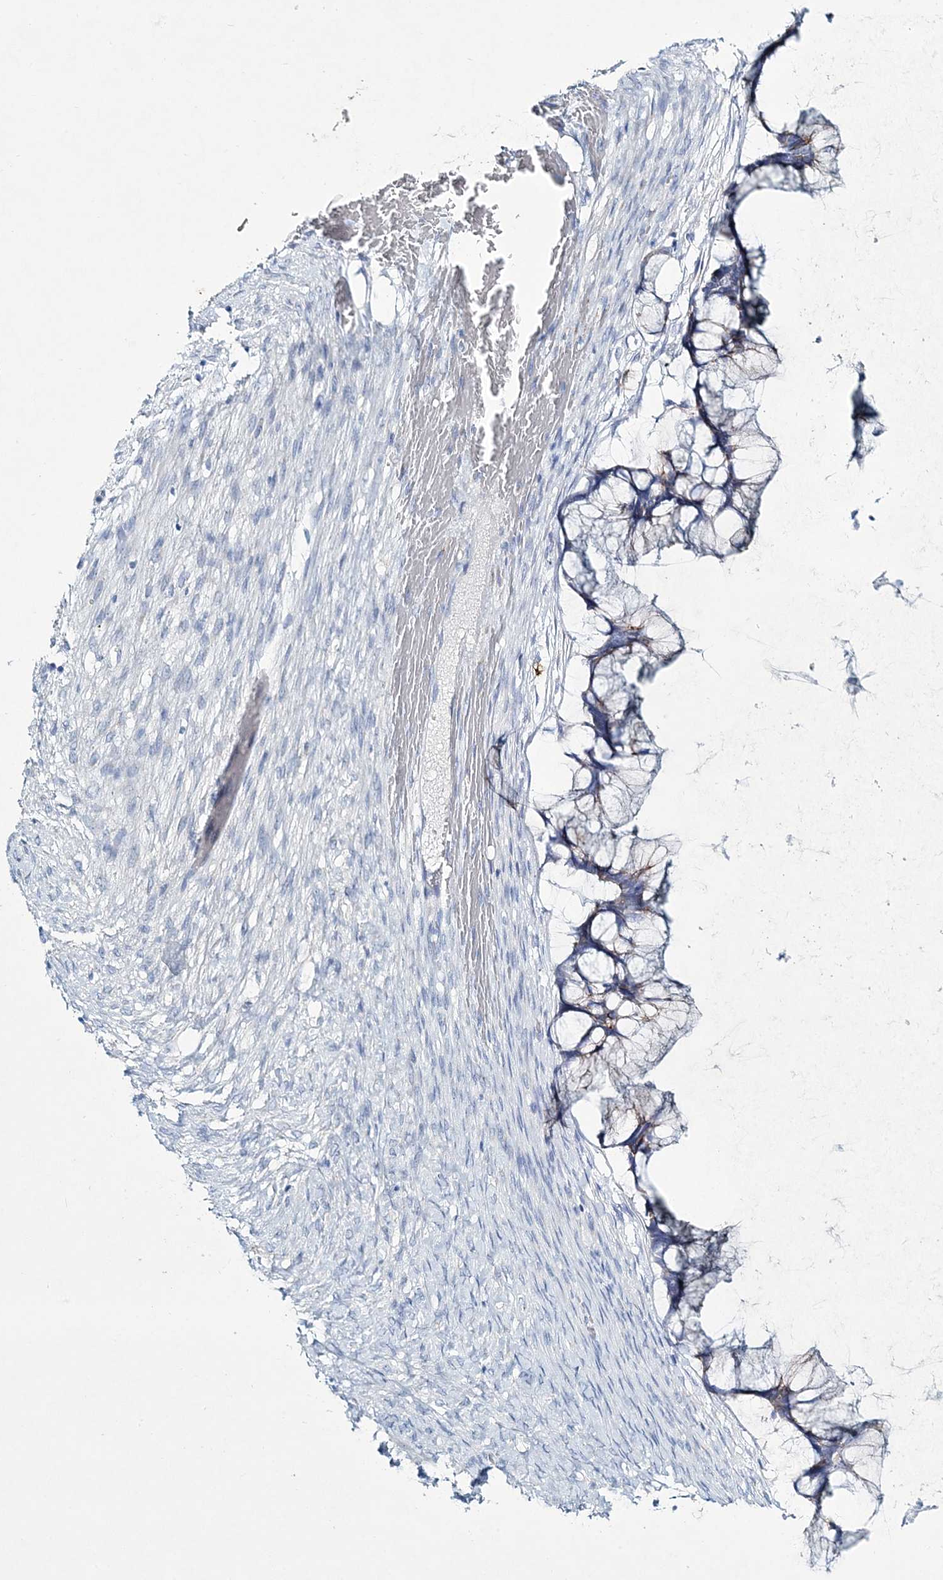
{"staining": {"intensity": "weak", "quantity": "<25%", "location": "cytoplasmic/membranous"}, "tissue": "ovarian cancer", "cell_type": "Tumor cells", "image_type": "cancer", "snomed": [{"axis": "morphology", "description": "Cystadenocarcinoma, mucinous, NOS"}, {"axis": "topography", "description": "Ovary"}], "caption": "A micrograph of mucinous cystadenocarcinoma (ovarian) stained for a protein reveals no brown staining in tumor cells.", "gene": "ADGRL1", "patient": {"sex": "female", "age": 42}}